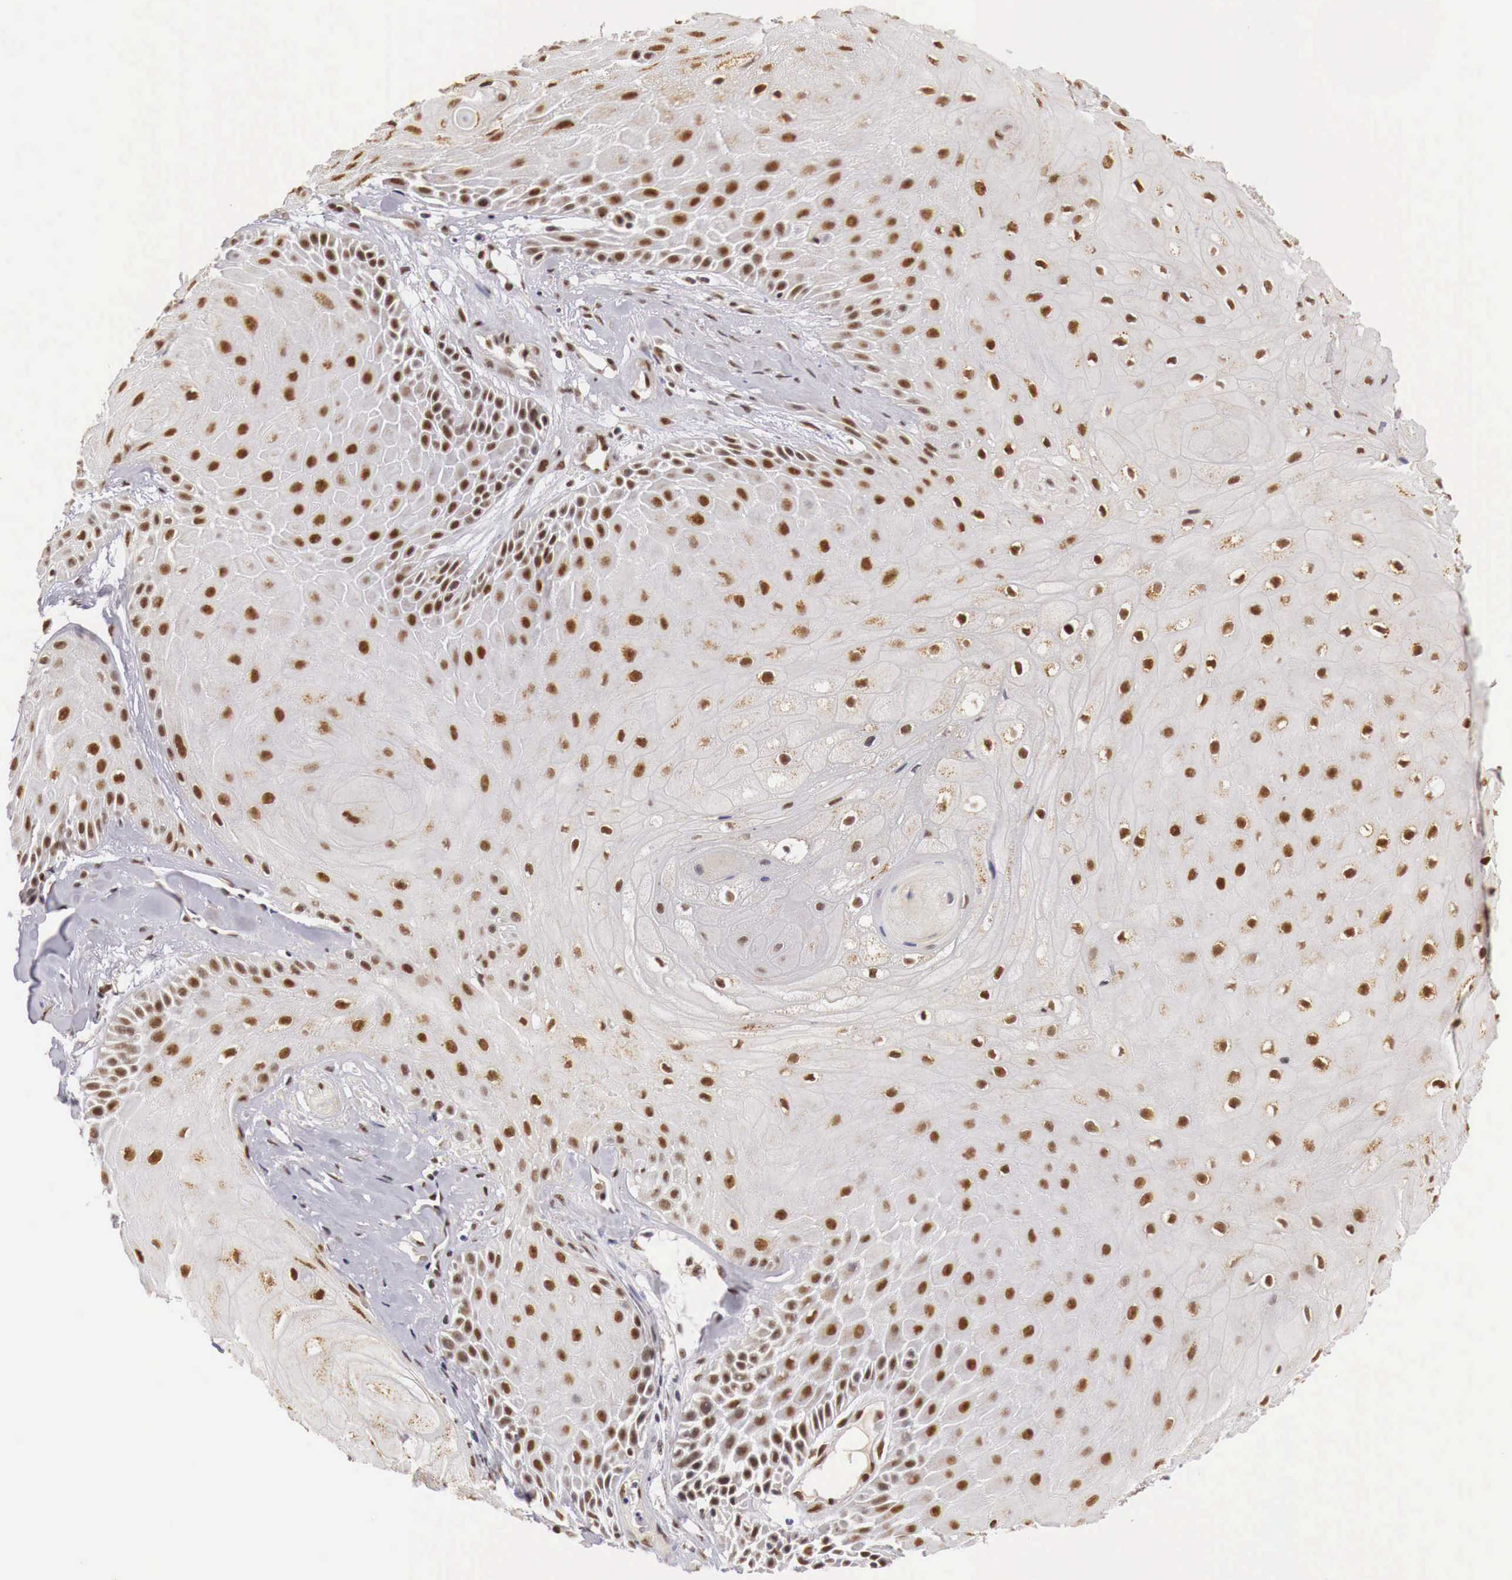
{"staining": {"intensity": "weak", "quantity": ">75%", "location": "cytoplasmic/membranous,nuclear"}, "tissue": "skin cancer", "cell_type": "Tumor cells", "image_type": "cancer", "snomed": [{"axis": "morphology", "description": "Squamous cell carcinoma, NOS"}, {"axis": "topography", "description": "Skin"}], "caption": "This is an image of immunohistochemistry (IHC) staining of skin cancer (squamous cell carcinoma), which shows weak staining in the cytoplasmic/membranous and nuclear of tumor cells.", "gene": "GPKOW", "patient": {"sex": "male", "age": 57}}